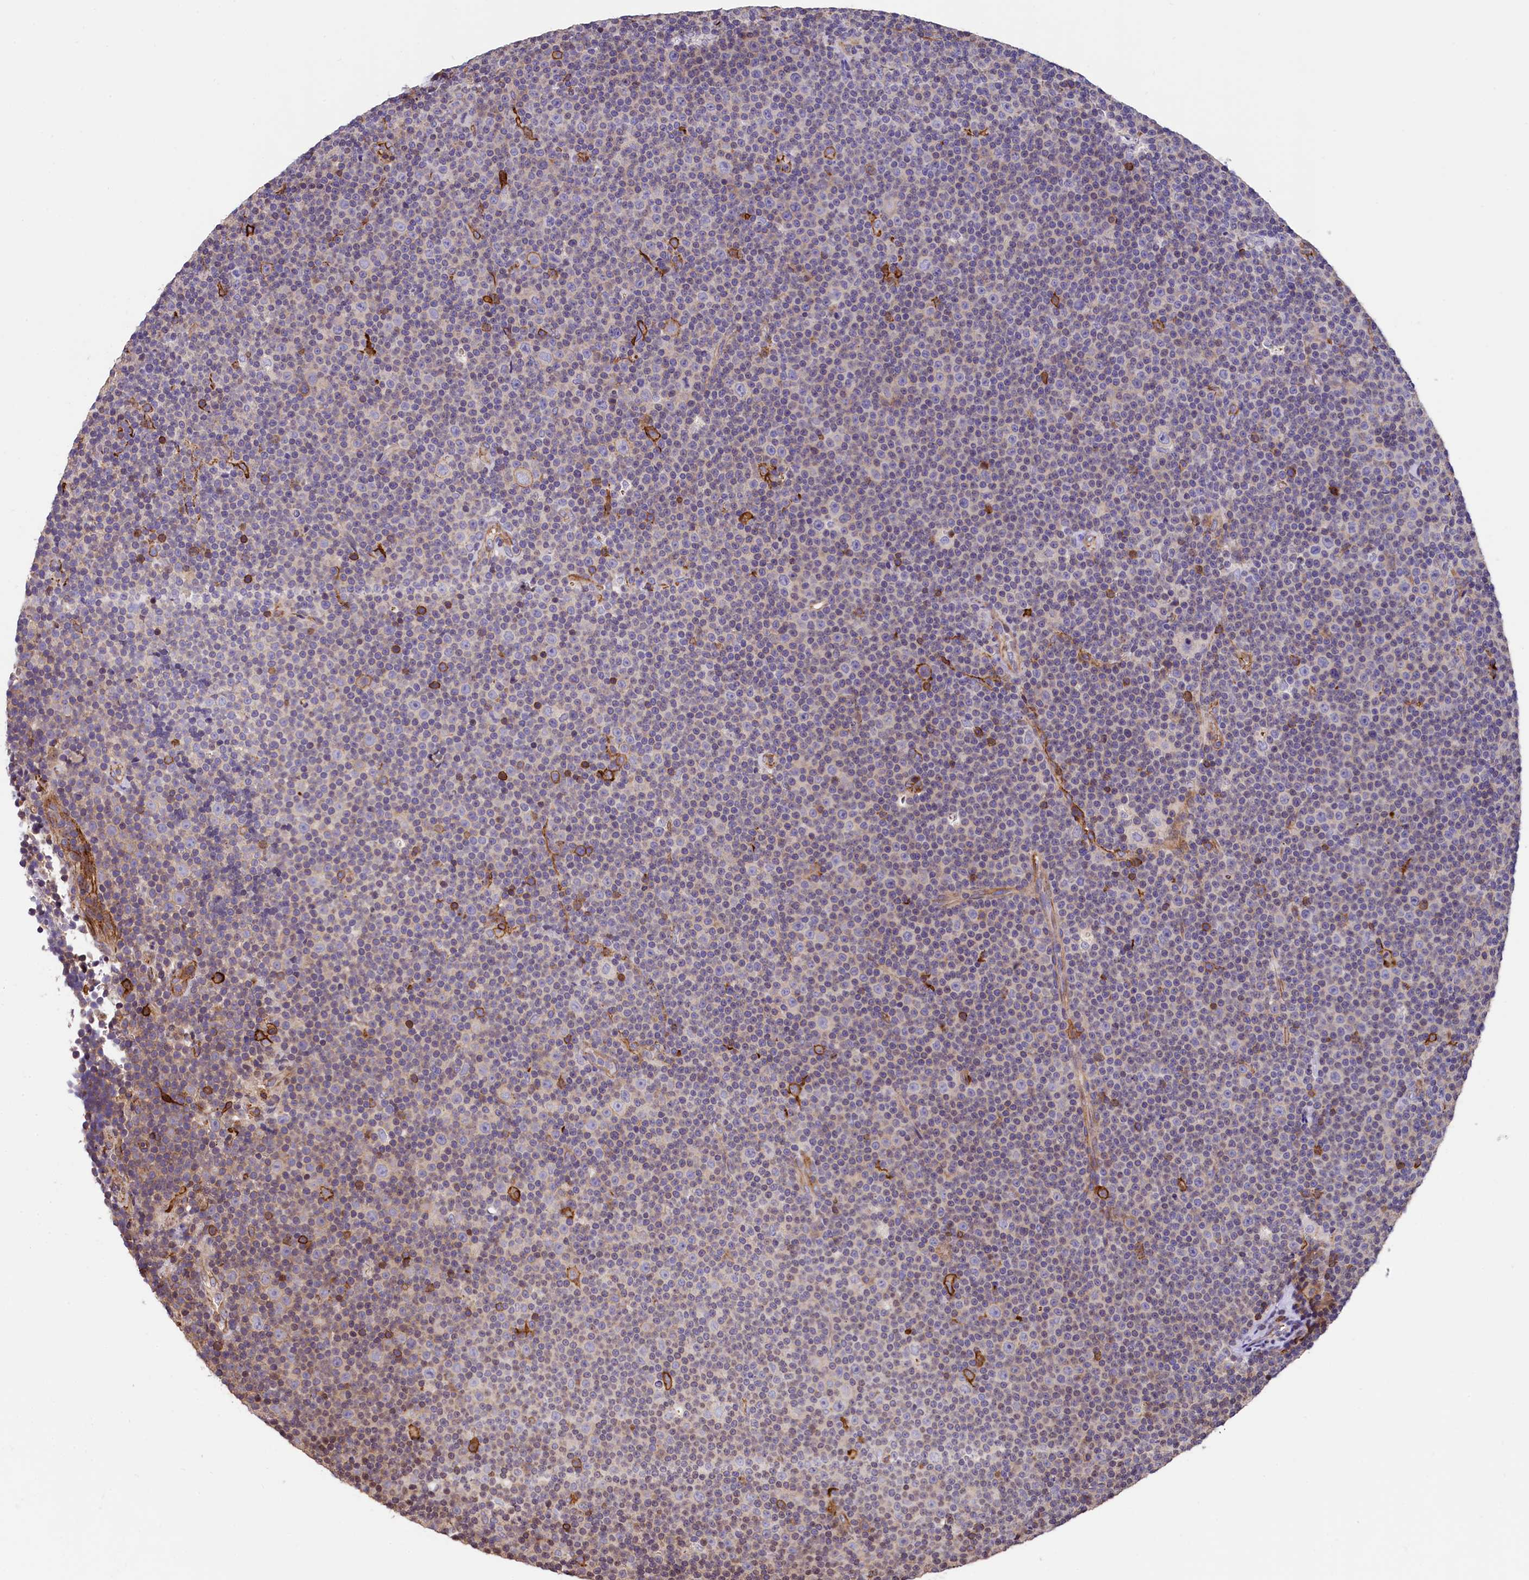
{"staining": {"intensity": "negative", "quantity": "none", "location": "none"}, "tissue": "lymphoma", "cell_type": "Tumor cells", "image_type": "cancer", "snomed": [{"axis": "morphology", "description": "Malignant lymphoma, non-Hodgkin's type, Low grade"}, {"axis": "topography", "description": "Lymph node"}], "caption": "Immunohistochemical staining of low-grade malignant lymphoma, non-Hodgkin's type displays no significant staining in tumor cells. (Brightfield microscopy of DAB immunohistochemistry (IHC) at high magnification).", "gene": "ZNF2", "patient": {"sex": "female", "age": 67}}